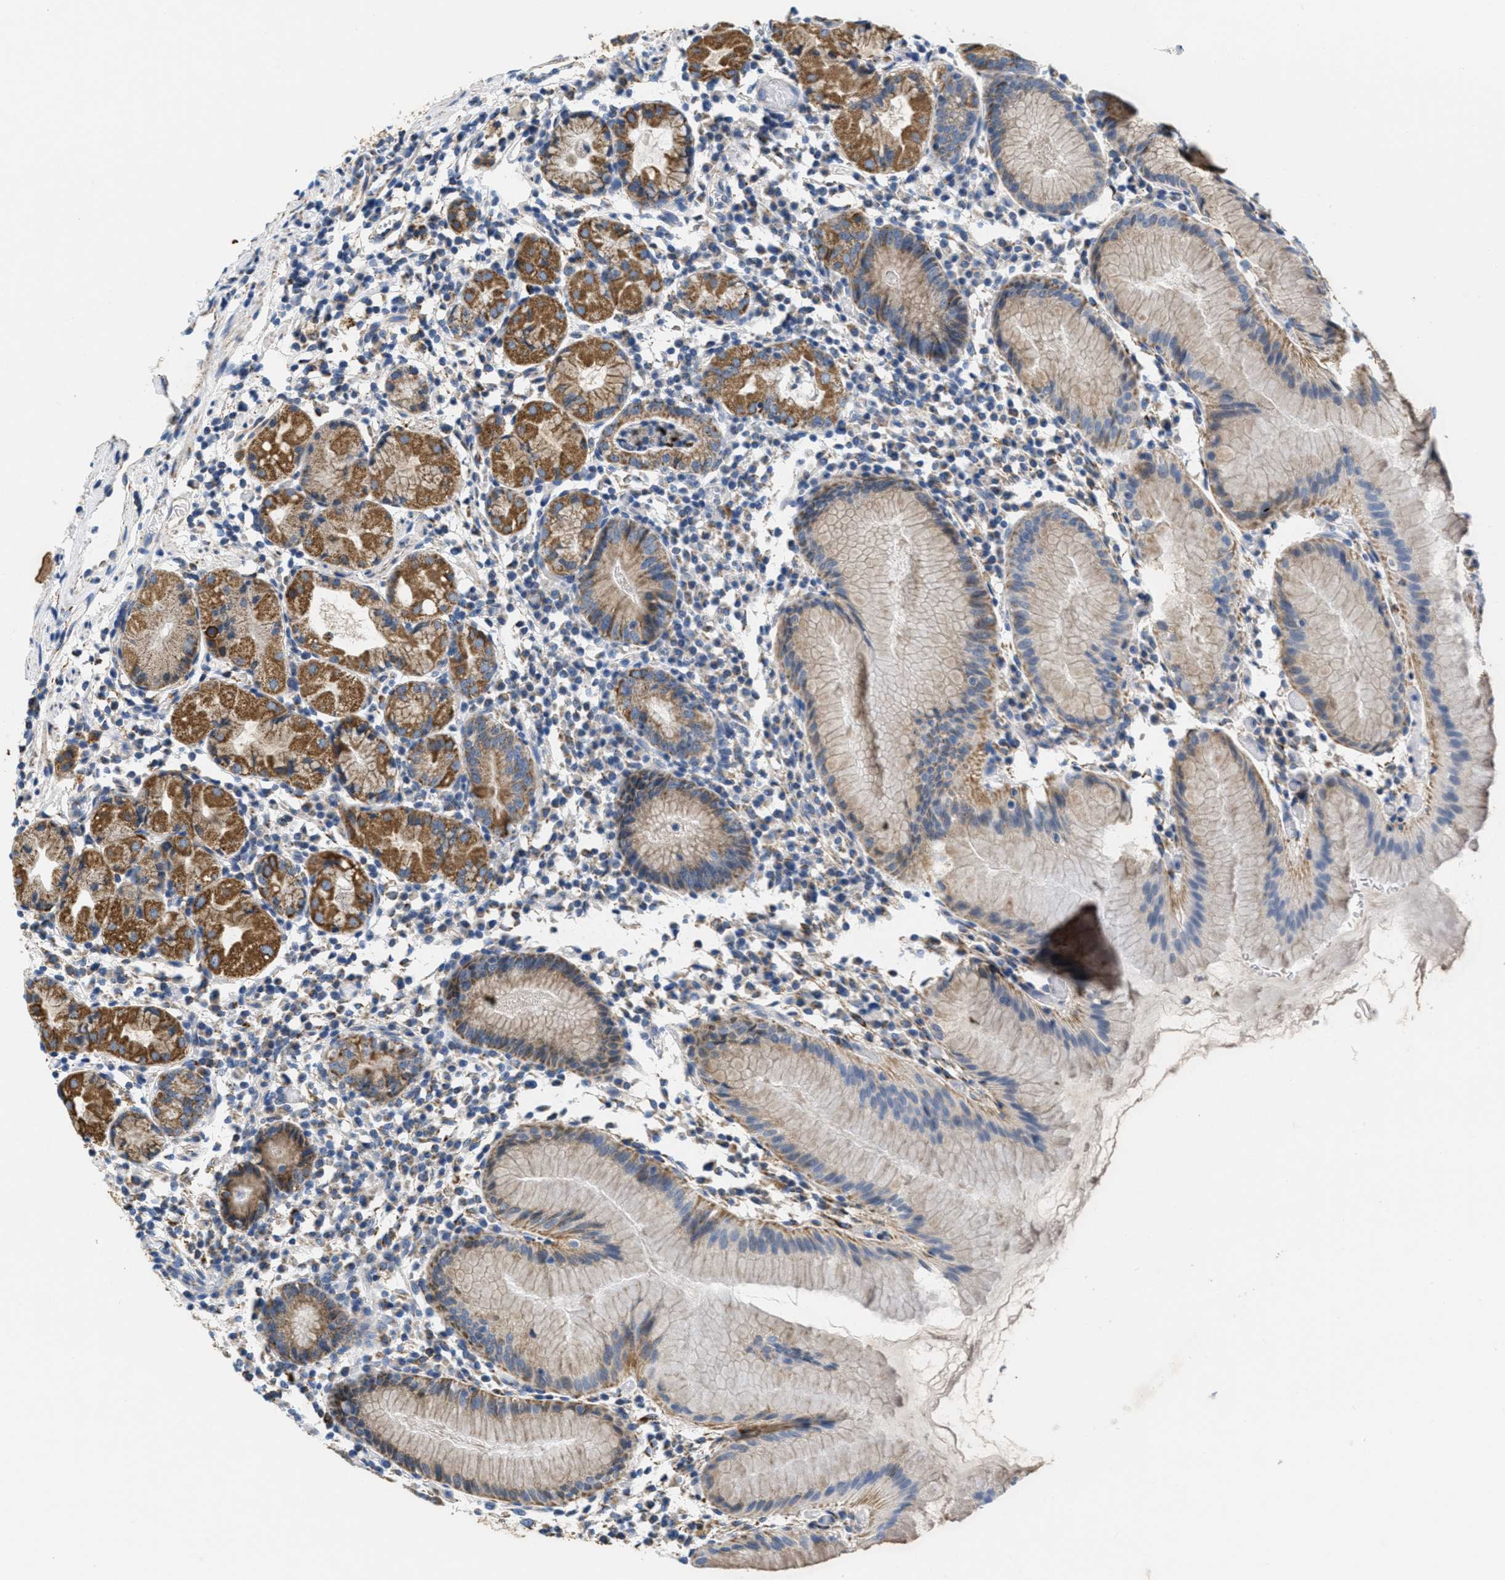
{"staining": {"intensity": "moderate", "quantity": "25%-75%", "location": "cytoplasmic/membranous"}, "tissue": "stomach", "cell_type": "Glandular cells", "image_type": "normal", "snomed": [{"axis": "morphology", "description": "Normal tissue, NOS"}, {"axis": "topography", "description": "Stomach"}, {"axis": "topography", "description": "Stomach, lower"}], "caption": "Protein analysis of unremarkable stomach shows moderate cytoplasmic/membranous expression in approximately 25%-75% of glandular cells.", "gene": "KCNJ5", "patient": {"sex": "female", "age": 75}}